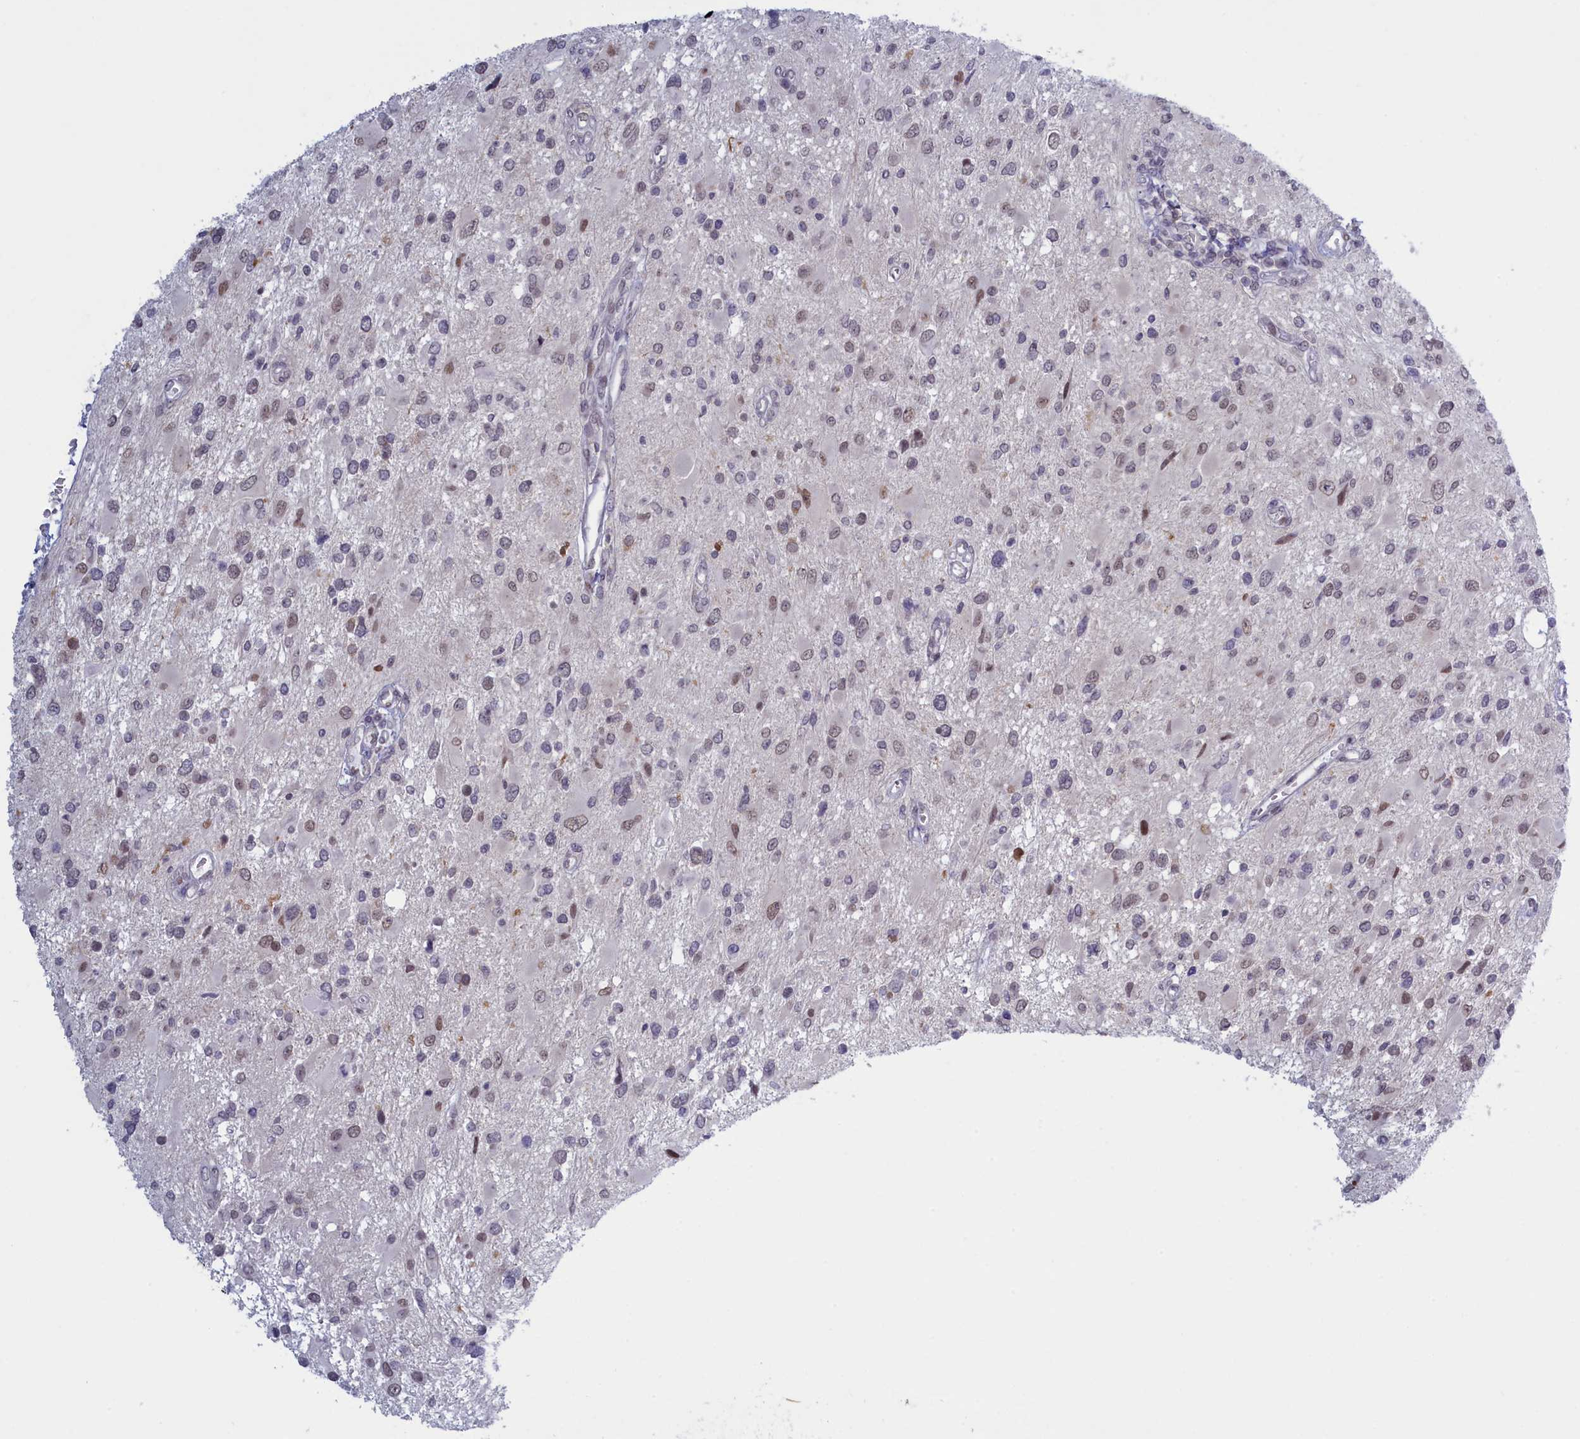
{"staining": {"intensity": "weak", "quantity": "<25%", "location": "nuclear"}, "tissue": "glioma", "cell_type": "Tumor cells", "image_type": "cancer", "snomed": [{"axis": "morphology", "description": "Glioma, malignant, High grade"}, {"axis": "topography", "description": "Brain"}], "caption": "Immunohistochemical staining of glioma demonstrates no significant positivity in tumor cells.", "gene": "ATF7IP2", "patient": {"sex": "male", "age": 53}}